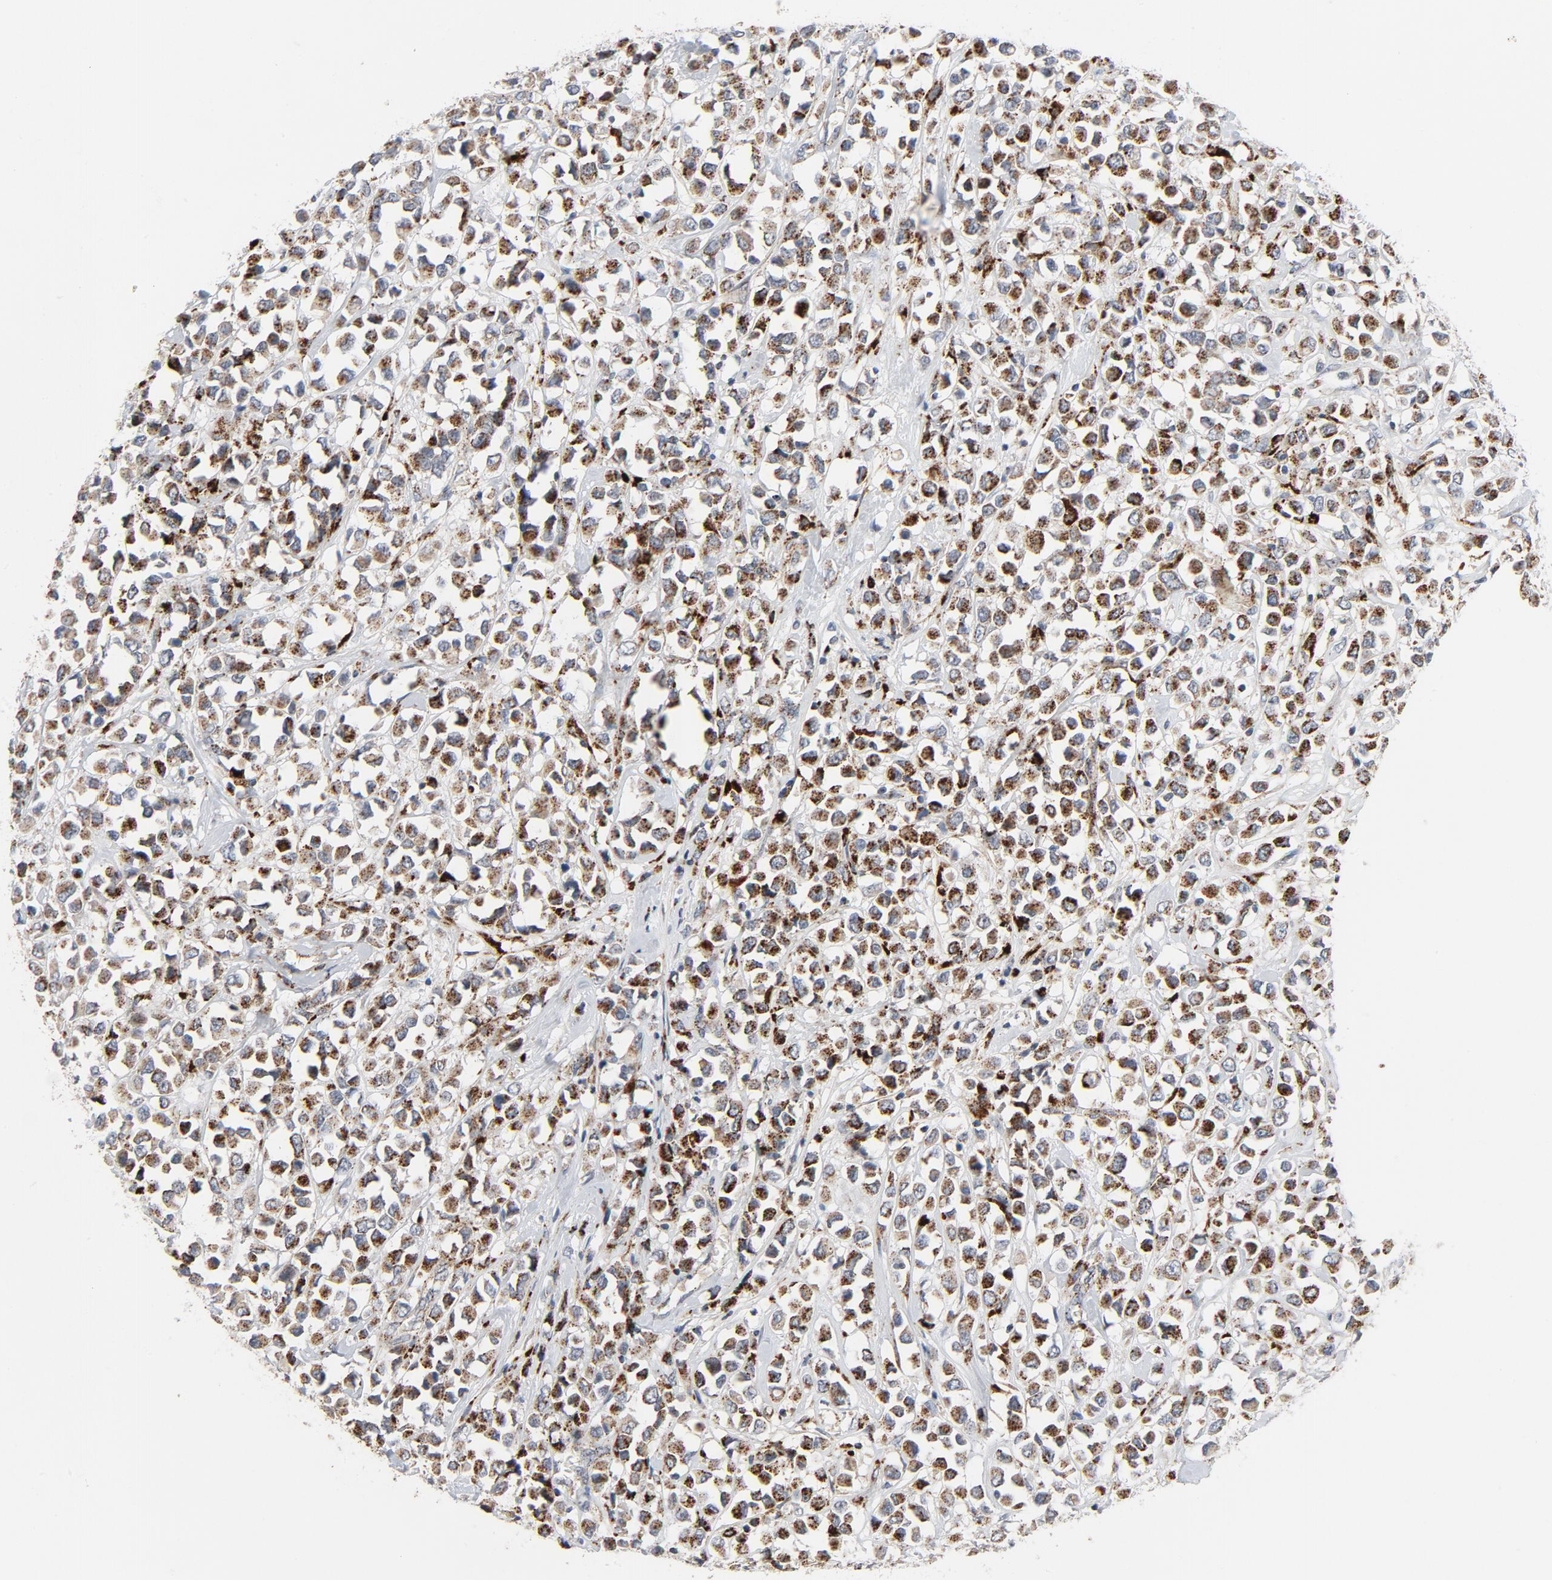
{"staining": {"intensity": "strong", "quantity": ">75%", "location": "cytoplasmic/membranous"}, "tissue": "breast cancer", "cell_type": "Tumor cells", "image_type": "cancer", "snomed": [{"axis": "morphology", "description": "Duct carcinoma"}, {"axis": "topography", "description": "Breast"}], "caption": "Protein expression analysis of human intraductal carcinoma (breast) reveals strong cytoplasmic/membranous positivity in approximately >75% of tumor cells.", "gene": "AKT2", "patient": {"sex": "female", "age": 61}}